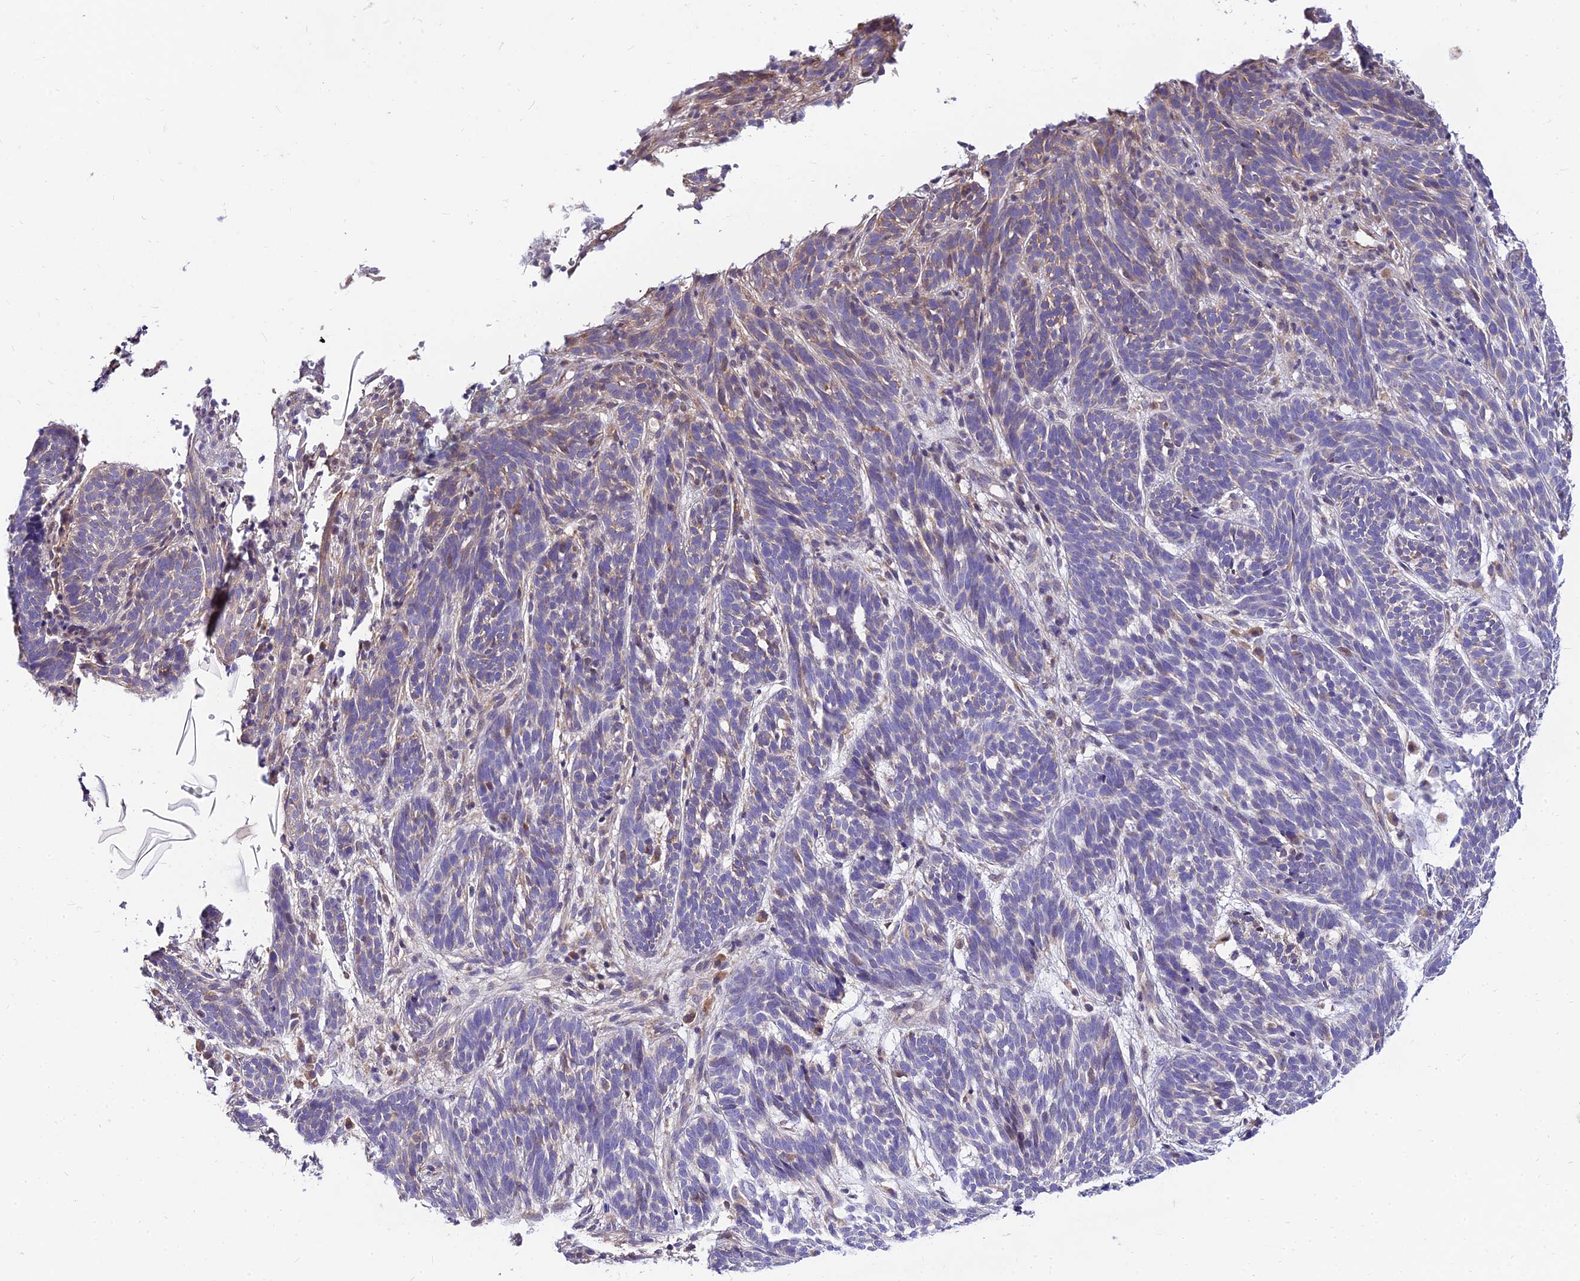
{"staining": {"intensity": "negative", "quantity": "none", "location": "none"}, "tissue": "skin cancer", "cell_type": "Tumor cells", "image_type": "cancer", "snomed": [{"axis": "morphology", "description": "Basal cell carcinoma"}, {"axis": "topography", "description": "Skin"}], "caption": "Immunohistochemistry micrograph of human skin cancer (basal cell carcinoma) stained for a protein (brown), which shows no positivity in tumor cells.", "gene": "C6orf132", "patient": {"sex": "male", "age": 71}}